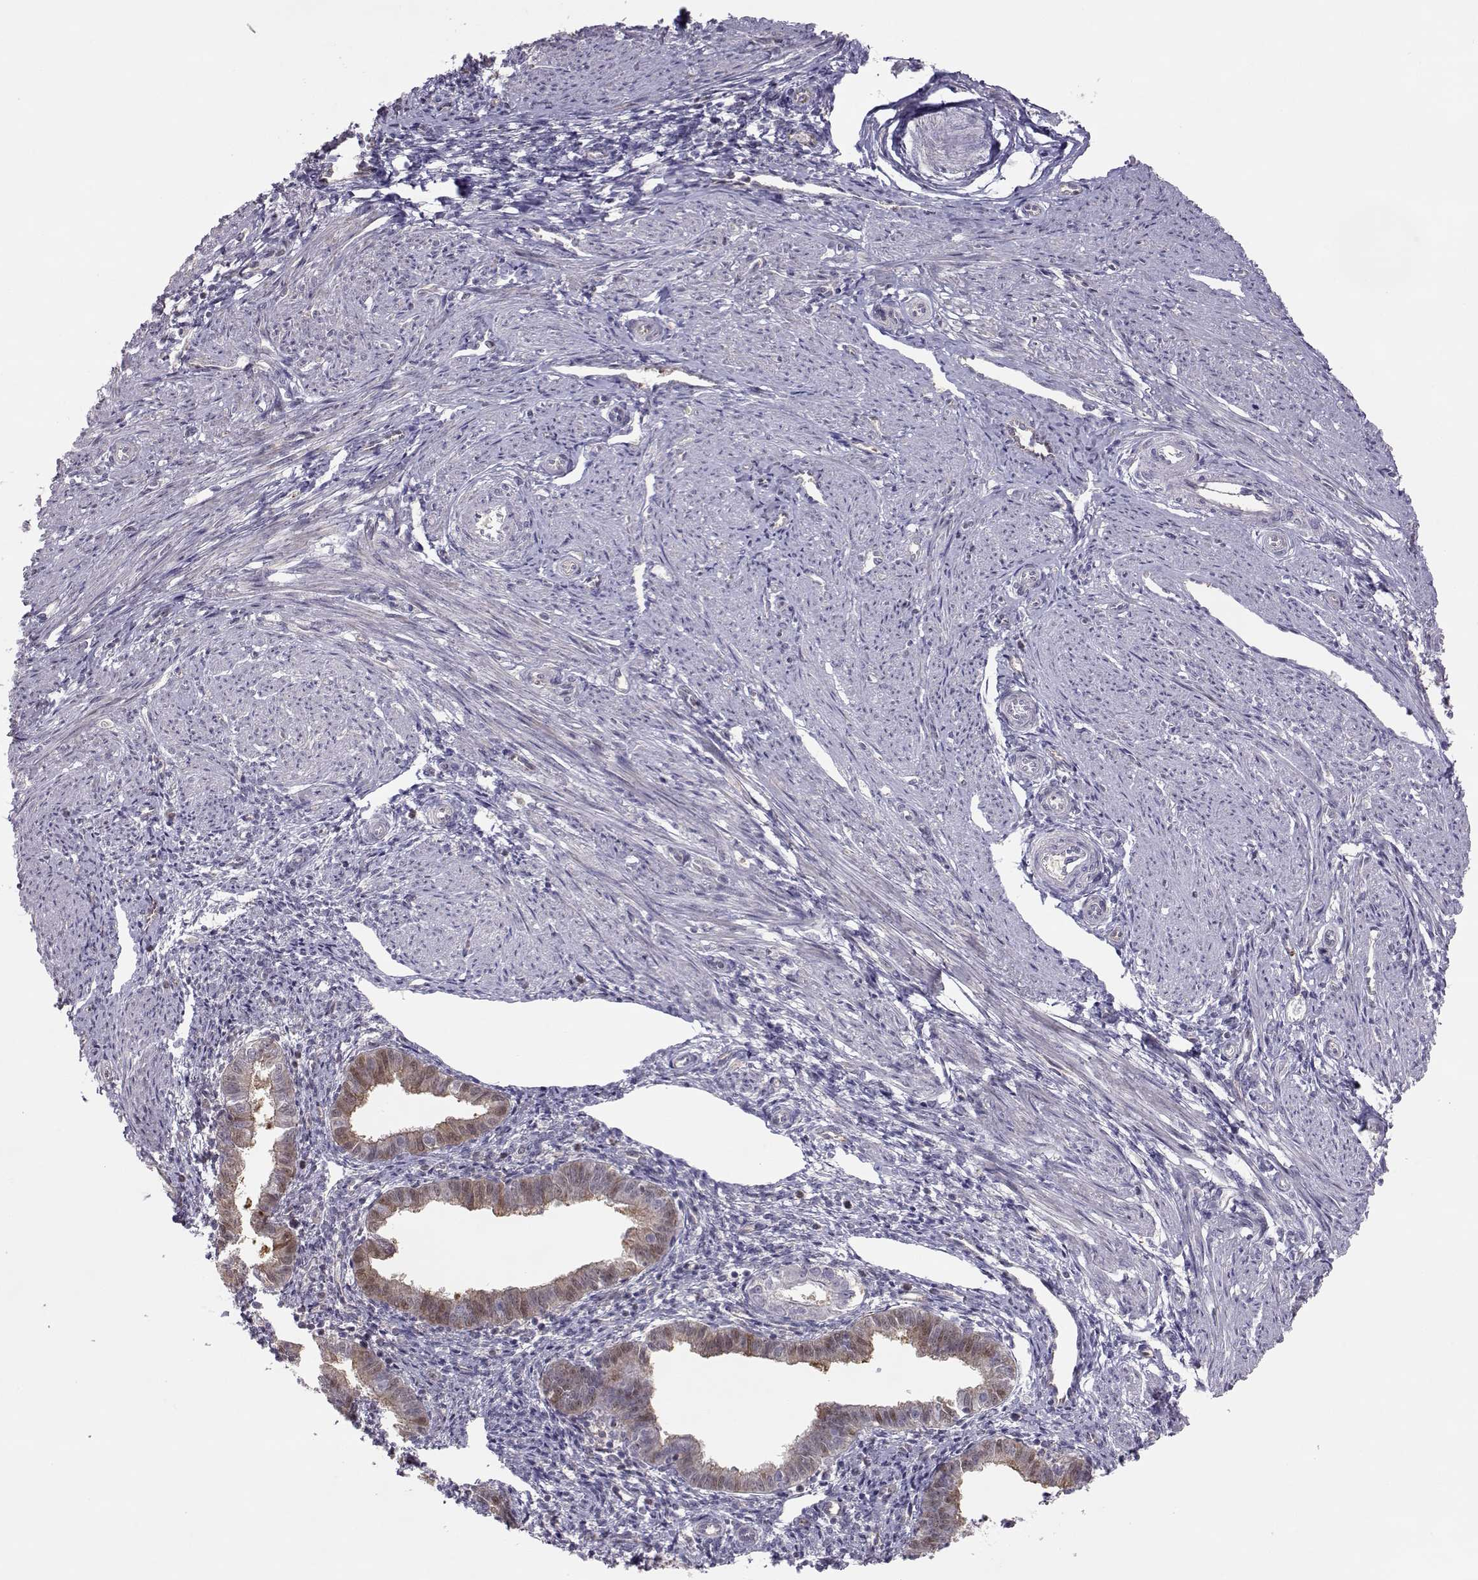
{"staining": {"intensity": "negative", "quantity": "none", "location": "none"}, "tissue": "endometrium", "cell_type": "Cells in endometrial stroma", "image_type": "normal", "snomed": [{"axis": "morphology", "description": "Normal tissue, NOS"}, {"axis": "topography", "description": "Endometrium"}], "caption": "A high-resolution histopathology image shows immunohistochemistry (IHC) staining of unremarkable endometrium, which exhibits no significant positivity in cells in endometrial stroma.", "gene": "NCAM2", "patient": {"sex": "female", "age": 37}}